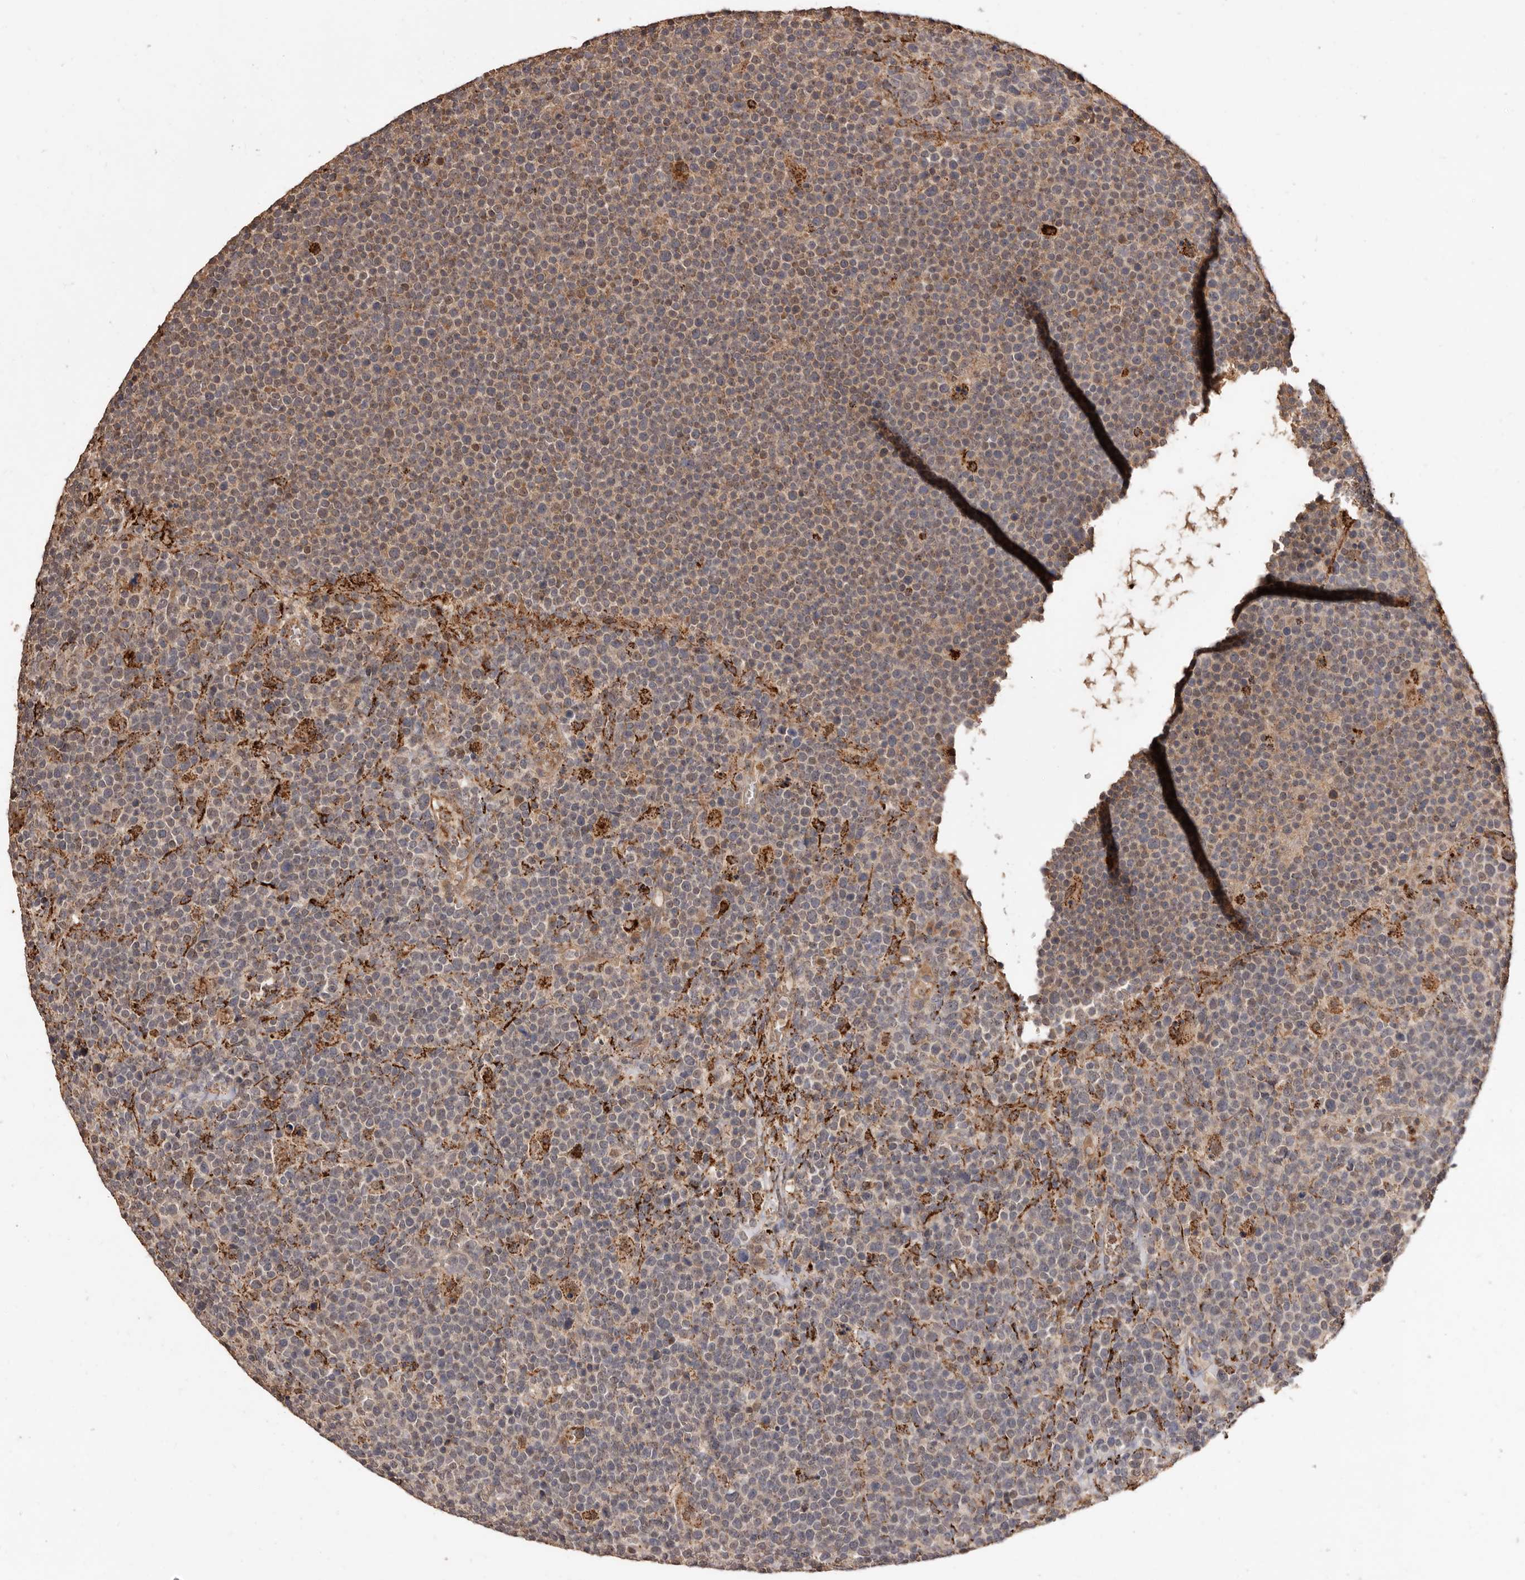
{"staining": {"intensity": "weak", "quantity": "25%-75%", "location": "cytoplasmic/membranous"}, "tissue": "lymphoma", "cell_type": "Tumor cells", "image_type": "cancer", "snomed": [{"axis": "morphology", "description": "Malignant lymphoma, non-Hodgkin's type, High grade"}, {"axis": "topography", "description": "Lymph node"}], "caption": "Lymphoma stained with immunohistochemistry (IHC) displays weak cytoplasmic/membranous positivity in approximately 25%-75% of tumor cells.", "gene": "AKAP7", "patient": {"sex": "male", "age": 61}}